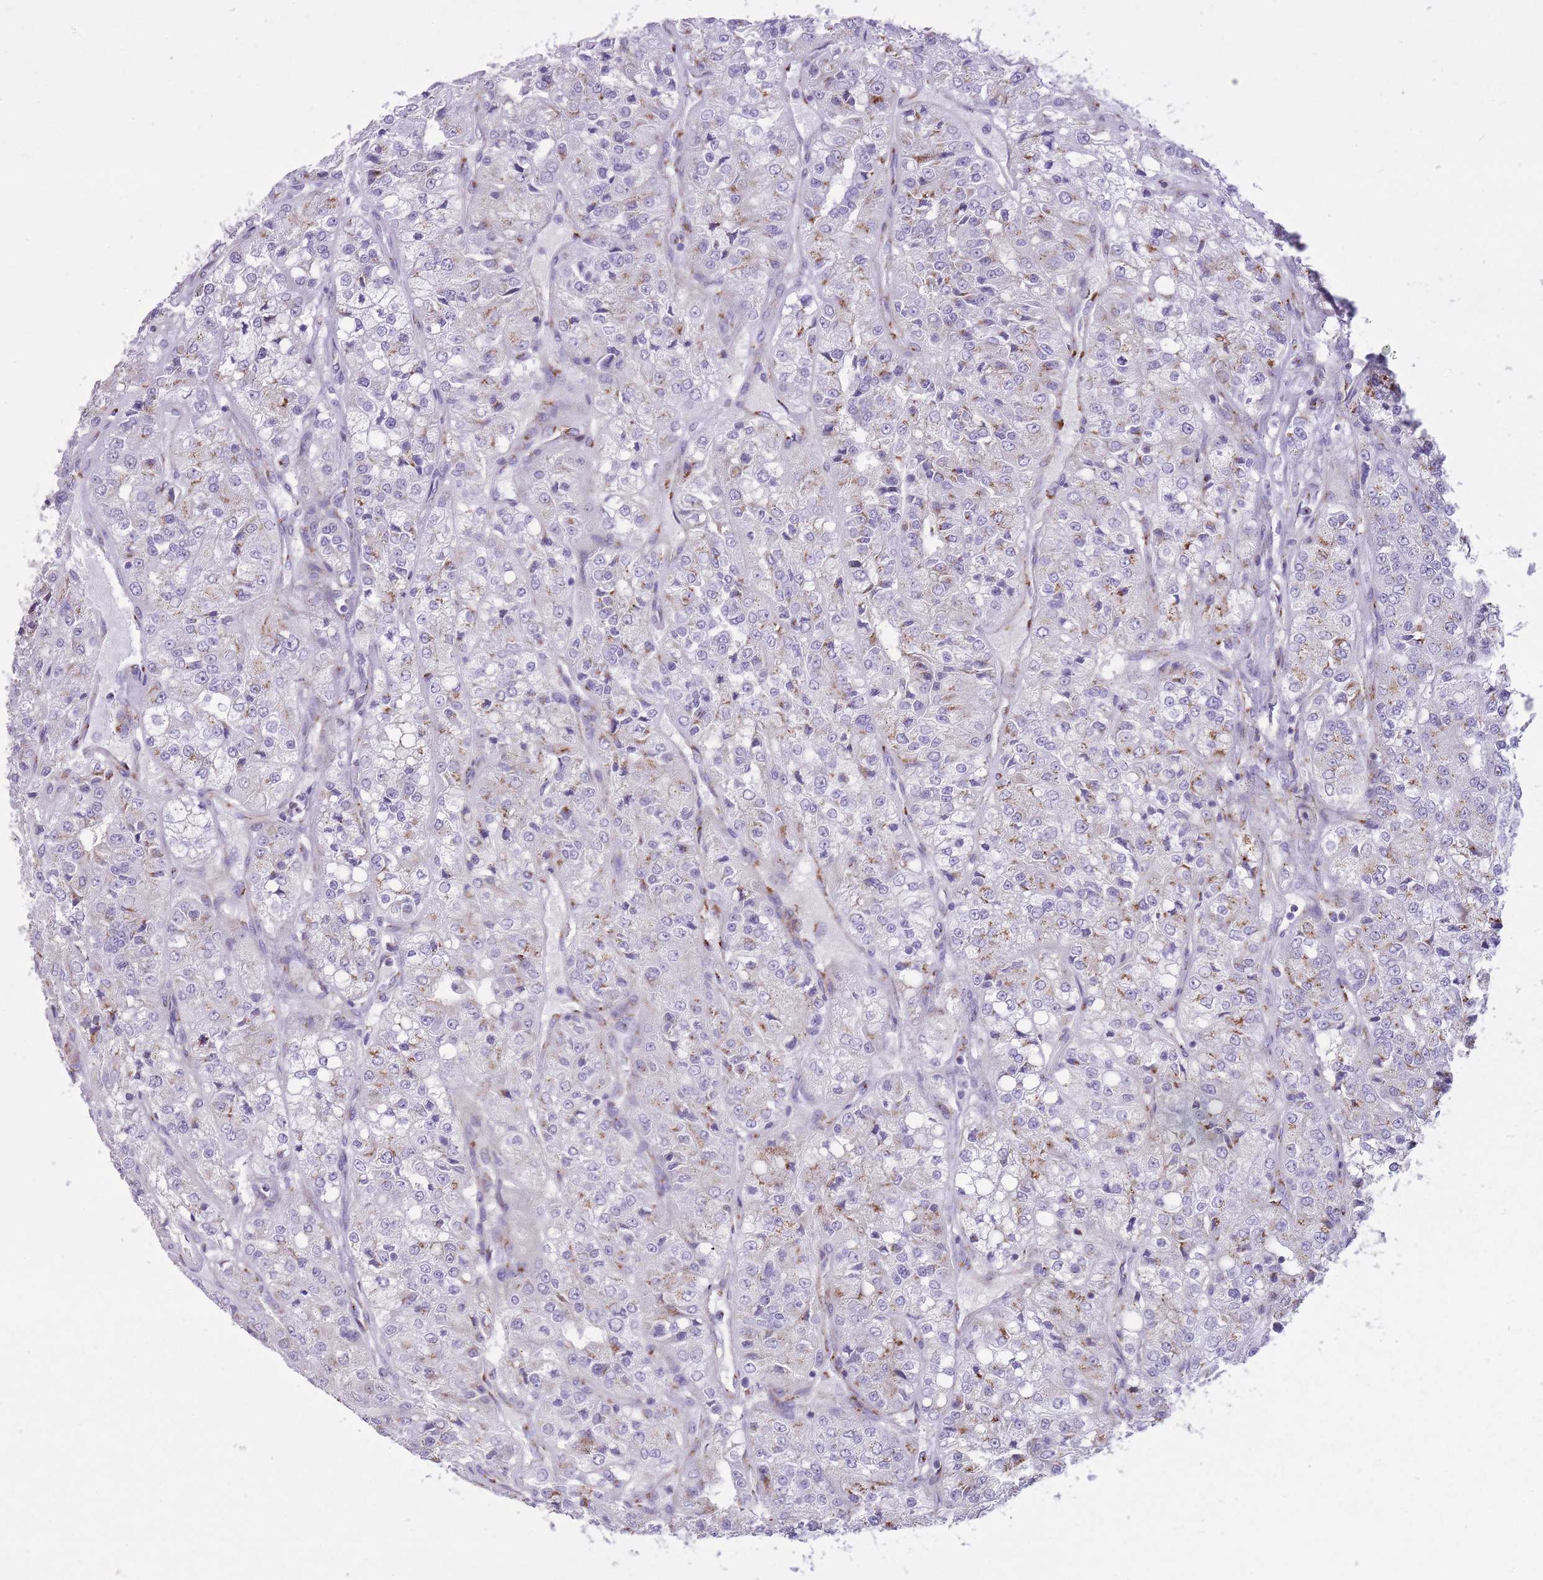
{"staining": {"intensity": "moderate", "quantity": "<25%", "location": "cytoplasmic/membranous"}, "tissue": "renal cancer", "cell_type": "Tumor cells", "image_type": "cancer", "snomed": [{"axis": "morphology", "description": "Adenocarcinoma, NOS"}, {"axis": "topography", "description": "Kidney"}], "caption": "Moderate cytoplasmic/membranous expression for a protein is present in about <25% of tumor cells of renal adenocarcinoma using IHC.", "gene": "B4GALT2", "patient": {"sex": "female", "age": 63}}